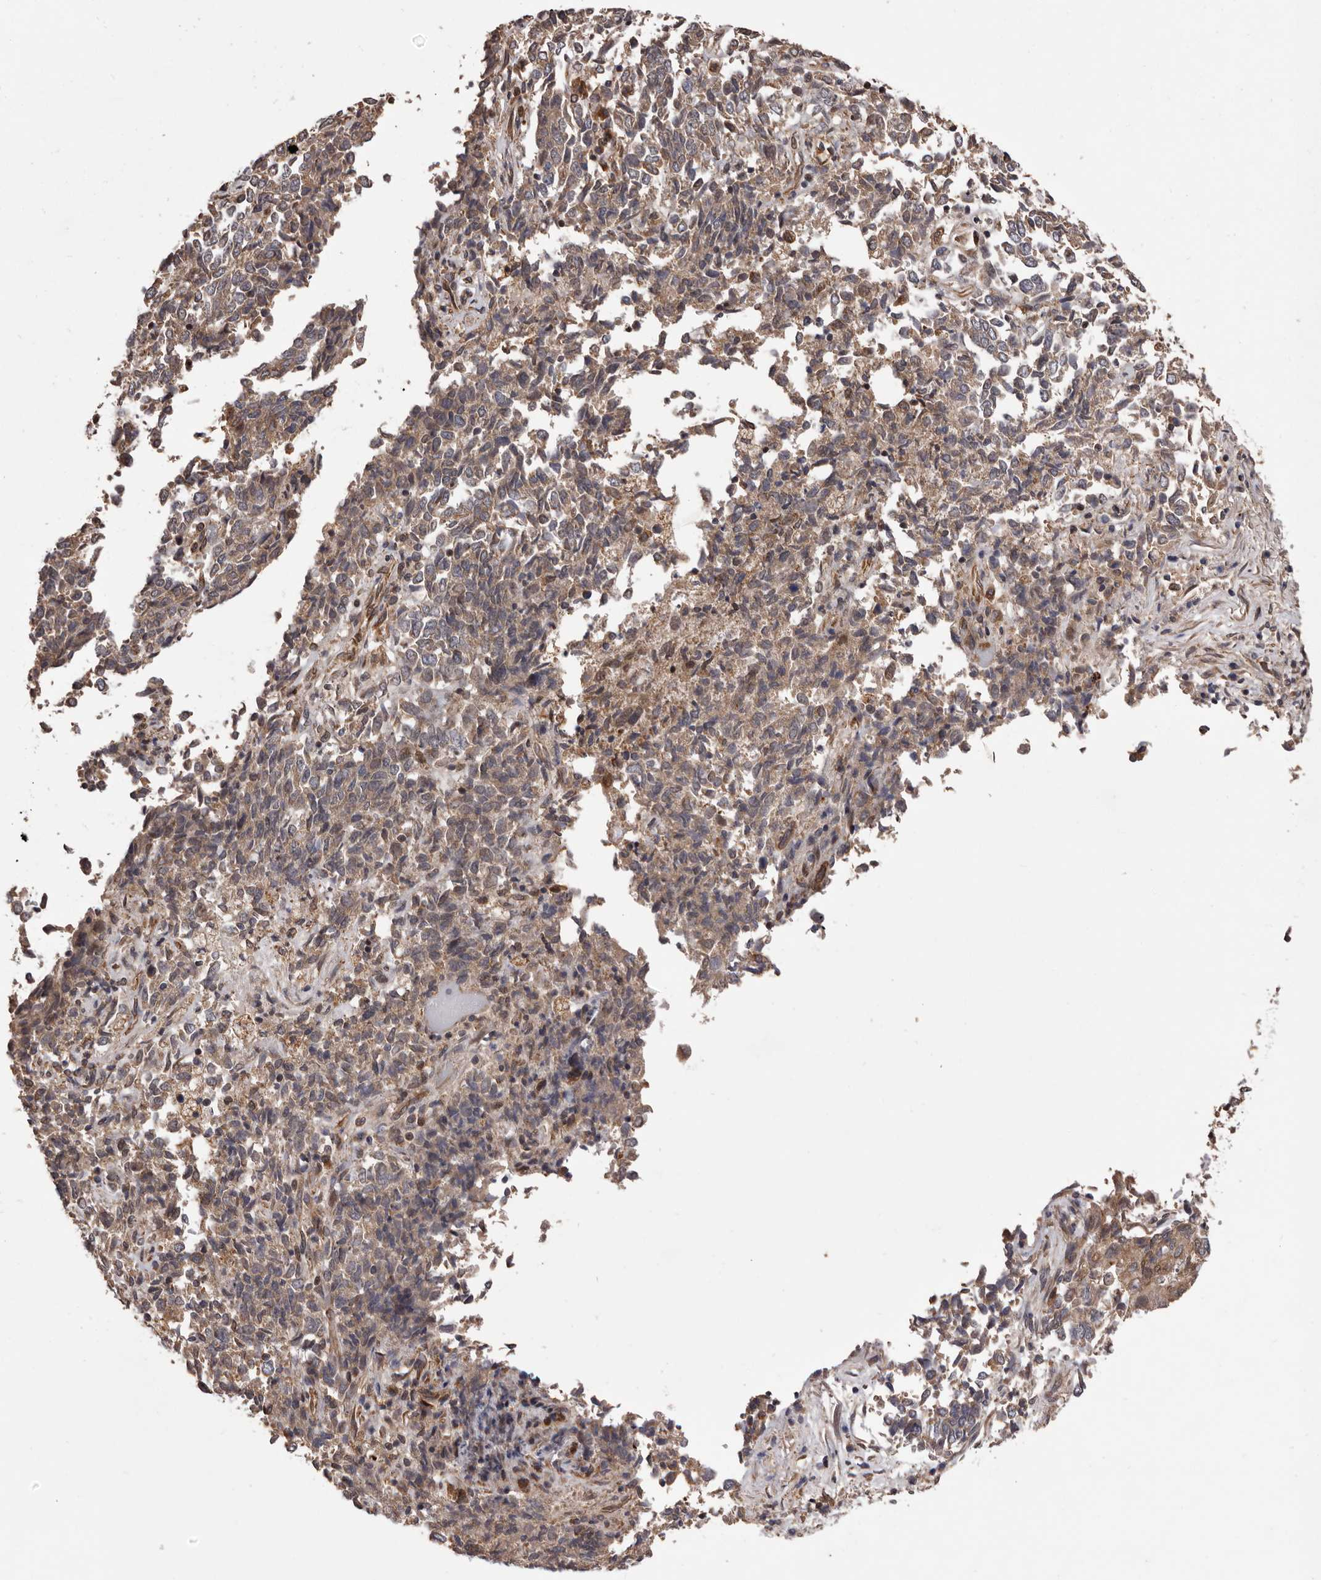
{"staining": {"intensity": "moderate", "quantity": ">75%", "location": "cytoplasmic/membranous"}, "tissue": "endometrial cancer", "cell_type": "Tumor cells", "image_type": "cancer", "snomed": [{"axis": "morphology", "description": "Adenocarcinoma, NOS"}, {"axis": "topography", "description": "Endometrium"}], "caption": "Human endometrial adenocarcinoma stained with a protein marker shows moderate staining in tumor cells.", "gene": "GADD45B", "patient": {"sex": "female", "age": 80}}